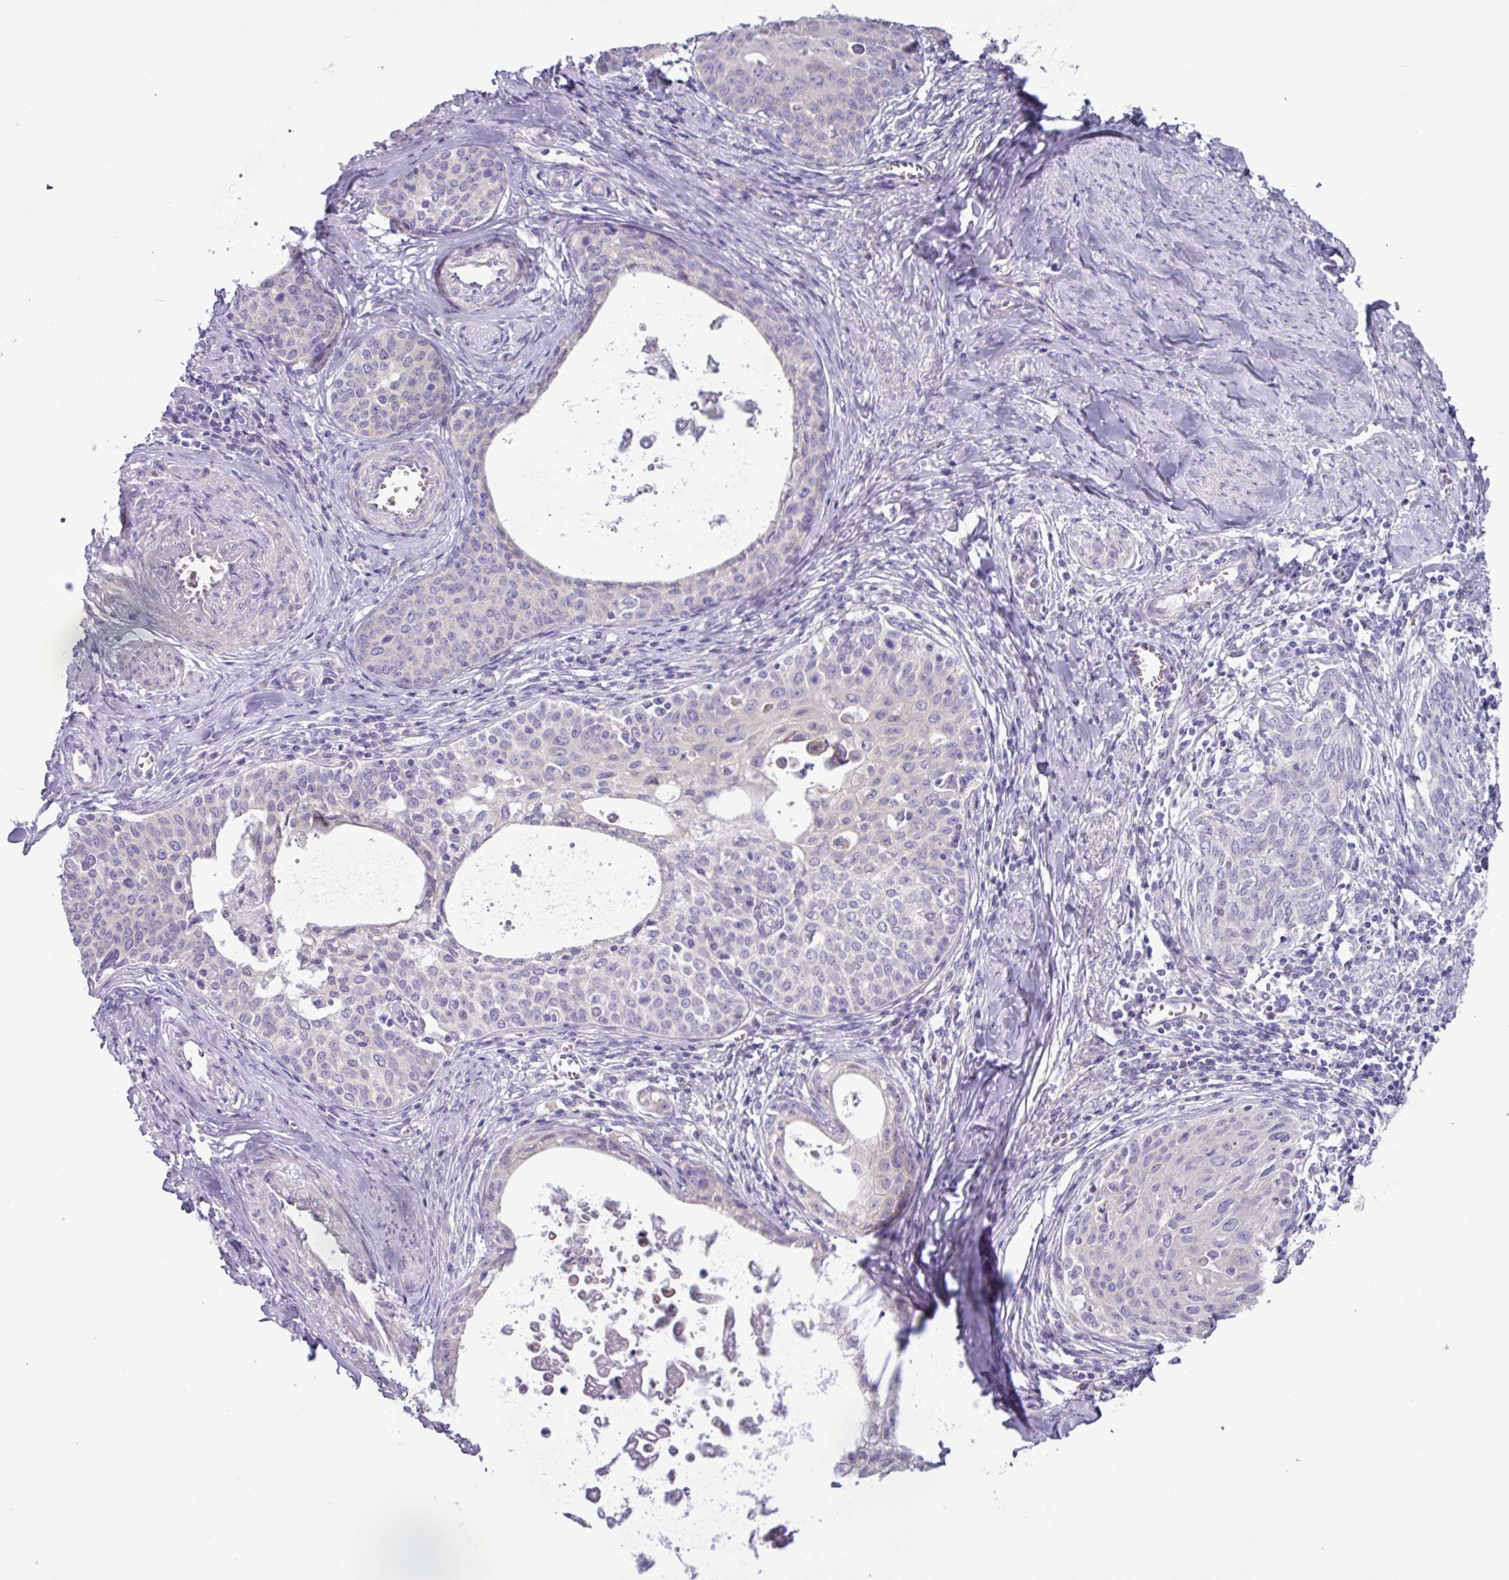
{"staining": {"intensity": "negative", "quantity": "none", "location": "none"}, "tissue": "cervical cancer", "cell_type": "Tumor cells", "image_type": "cancer", "snomed": [{"axis": "morphology", "description": "Squamous cell carcinoma, NOS"}, {"axis": "morphology", "description": "Adenocarcinoma, NOS"}, {"axis": "topography", "description": "Cervix"}], "caption": "DAB immunohistochemical staining of human squamous cell carcinoma (cervical) shows no significant expression in tumor cells.", "gene": "RGS16", "patient": {"sex": "female", "age": 52}}